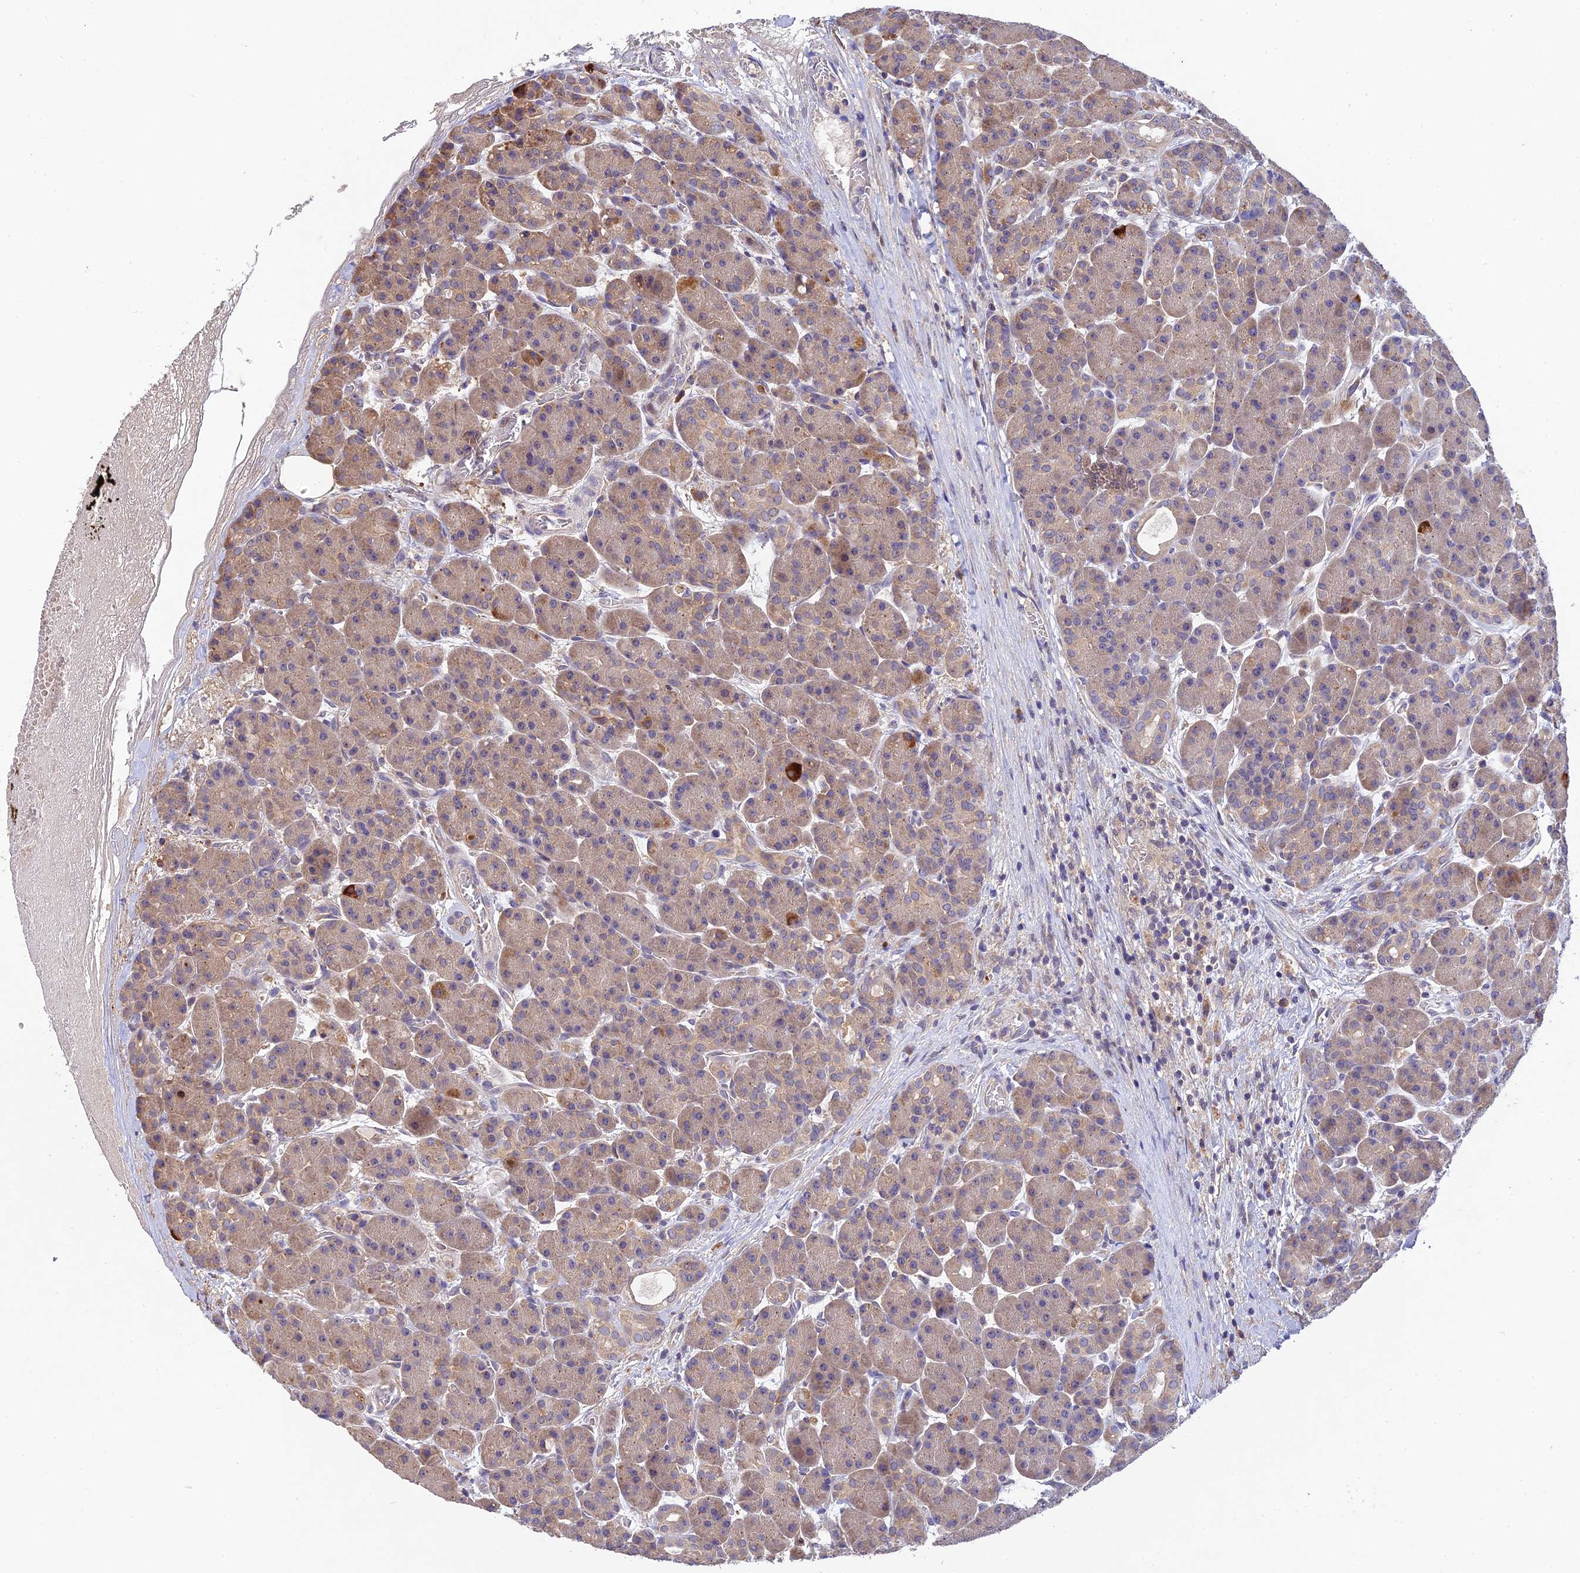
{"staining": {"intensity": "weak", "quantity": ">75%", "location": "cytoplasmic/membranous"}, "tissue": "pancreas", "cell_type": "Exocrine glandular cells", "image_type": "normal", "snomed": [{"axis": "morphology", "description": "Normal tissue, NOS"}, {"axis": "topography", "description": "Pancreas"}], "caption": "Benign pancreas exhibits weak cytoplasmic/membranous staining in approximately >75% of exocrine glandular cells, visualized by immunohistochemistry.", "gene": "DENND5B", "patient": {"sex": "male", "age": 63}}